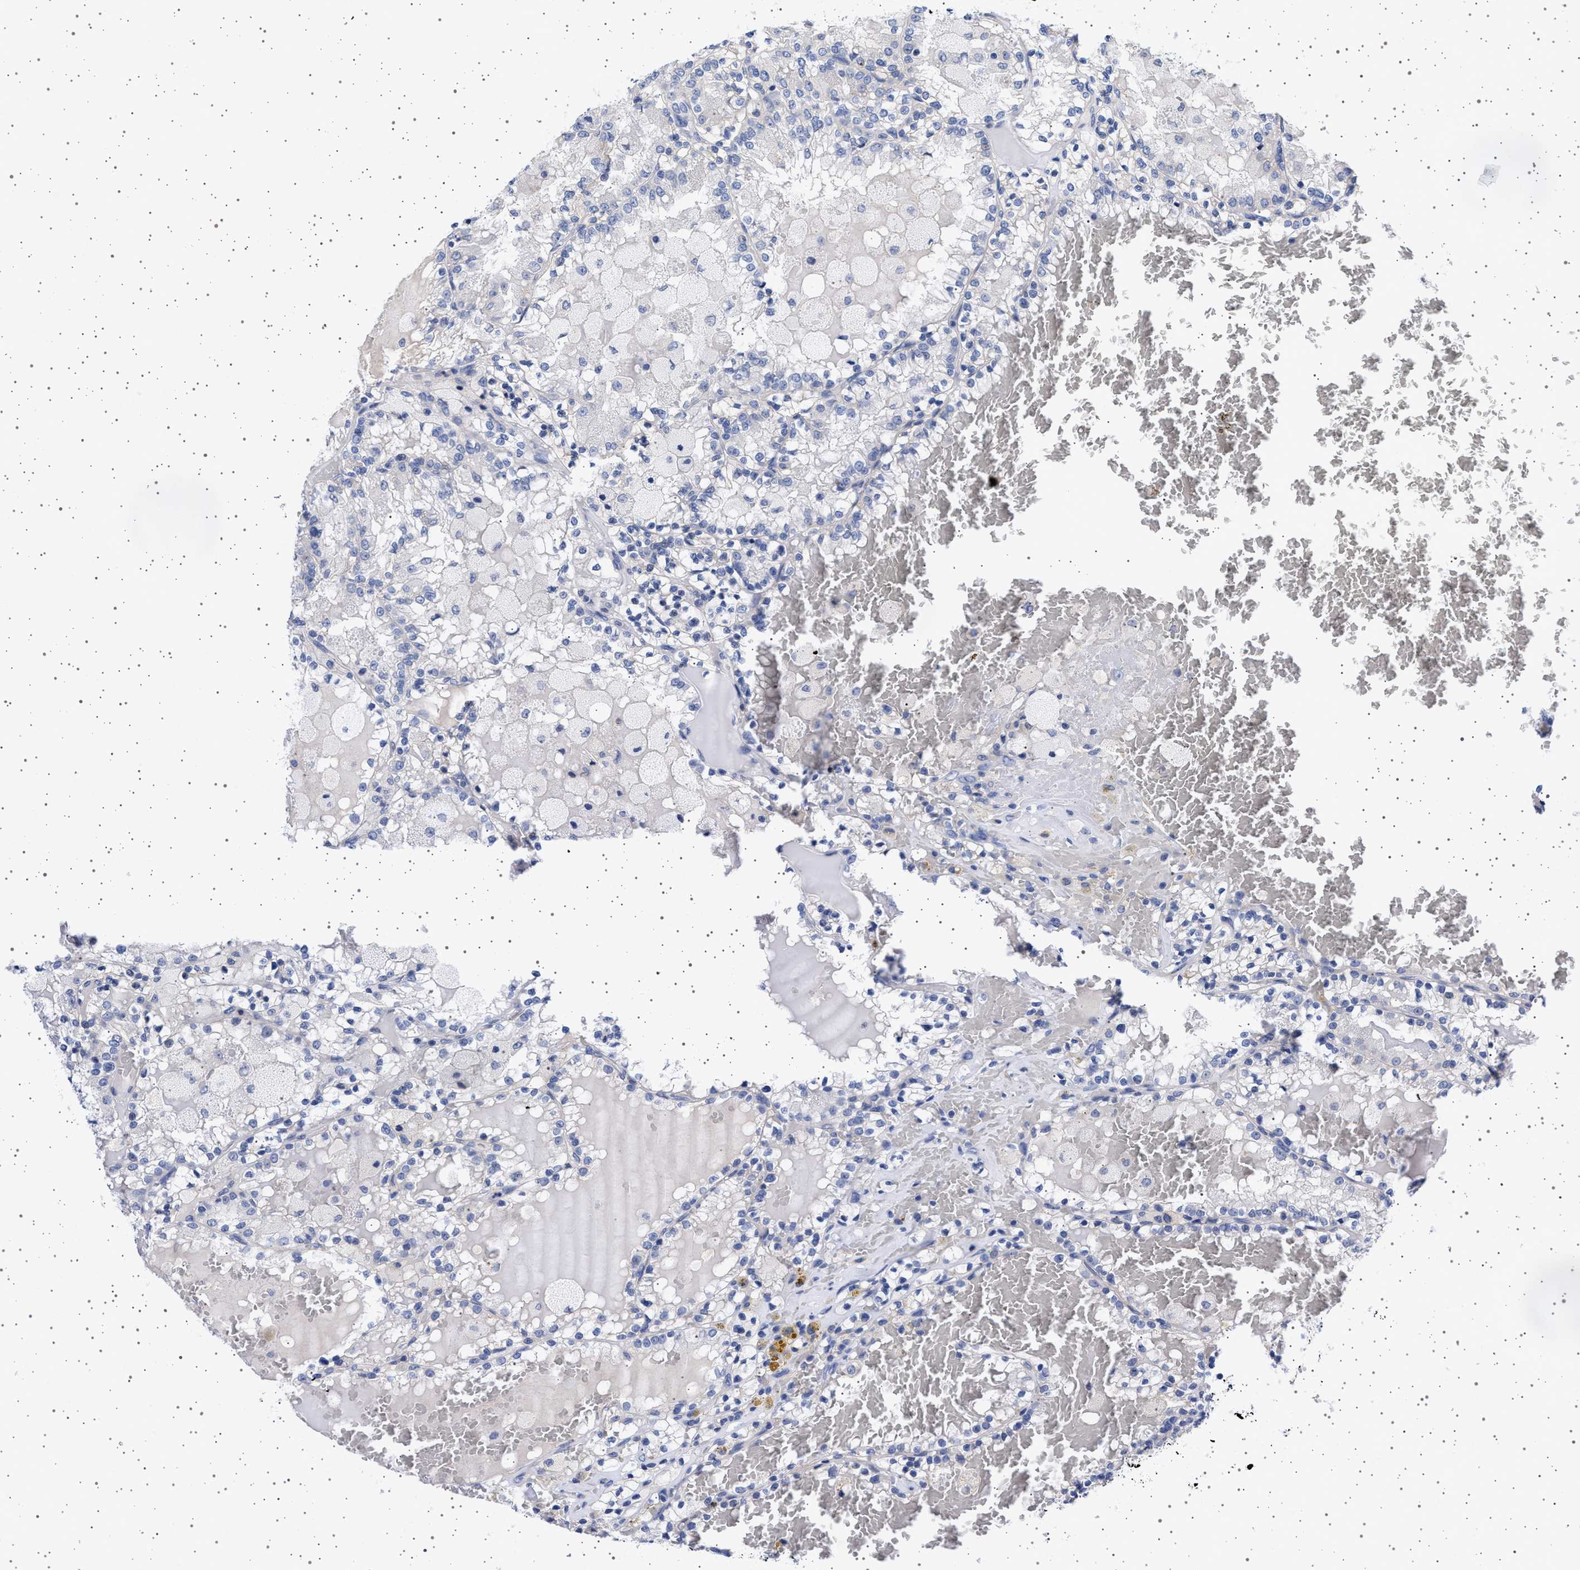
{"staining": {"intensity": "negative", "quantity": "none", "location": "none"}, "tissue": "renal cancer", "cell_type": "Tumor cells", "image_type": "cancer", "snomed": [{"axis": "morphology", "description": "Adenocarcinoma, NOS"}, {"axis": "topography", "description": "Kidney"}], "caption": "Immunohistochemistry (IHC) micrograph of neoplastic tissue: human adenocarcinoma (renal) stained with DAB (3,3'-diaminobenzidine) demonstrates no significant protein positivity in tumor cells.", "gene": "TRMT10B", "patient": {"sex": "female", "age": 56}}